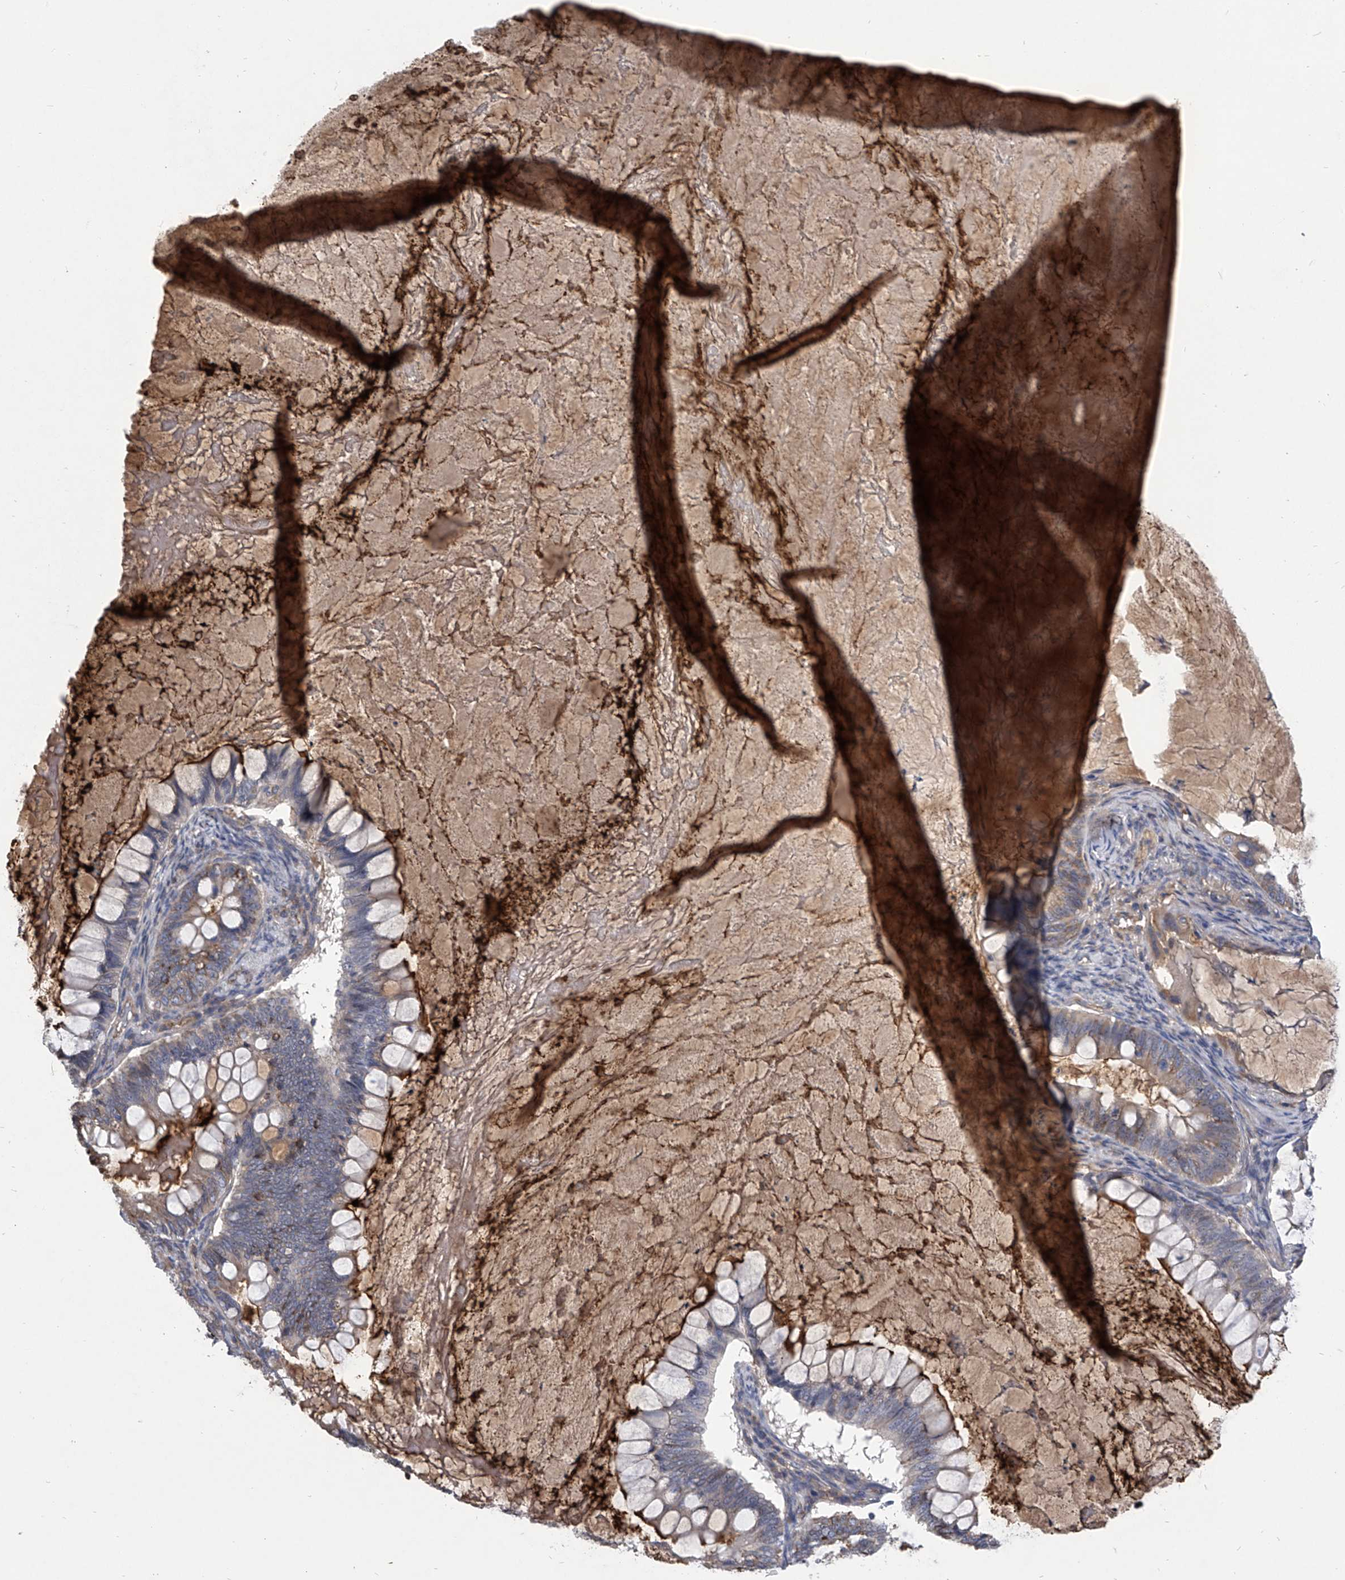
{"staining": {"intensity": "weak", "quantity": "25%-75%", "location": "cytoplasmic/membranous"}, "tissue": "ovarian cancer", "cell_type": "Tumor cells", "image_type": "cancer", "snomed": [{"axis": "morphology", "description": "Cystadenocarcinoma, mucinous, NOS"}, {"axis": "topography", "description": "Ovary"}], "caption": "DAB (3,3'-diaminobenzidine) immunohistochemical staining of ovarian mucinous cystadenocarcinoma exhibits weak cytoplasmic/membranous protein positivity in approximately 25%-75% of tumor cells.", "gene": "CCR4", "patient": {"sex": "female", "age": 61}}